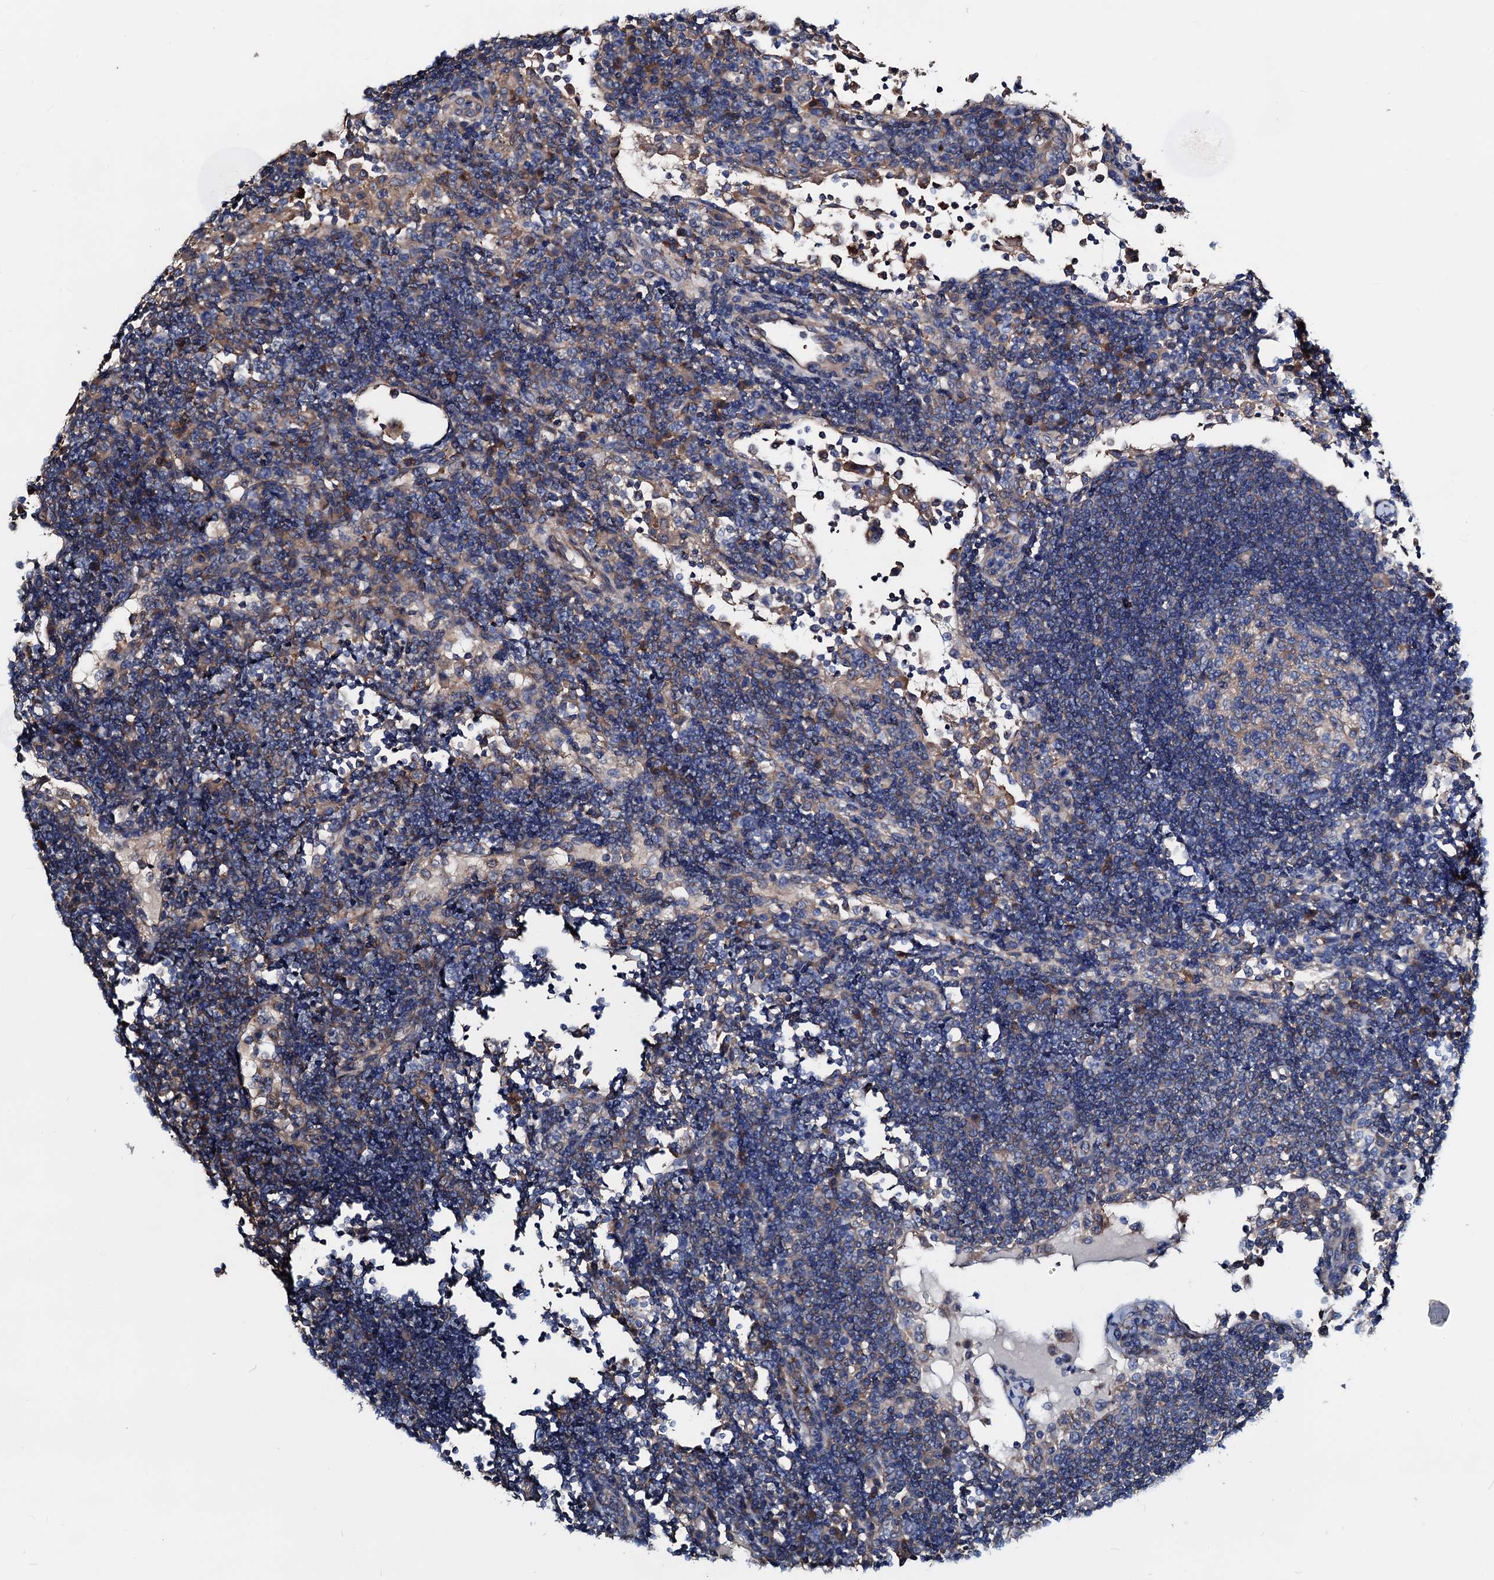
{"staining": {"intensity": "negative", "quantity": "none", "location": "none"}, "tissue": "lymph node", "cell_type": "Germinal center cells", "image_type": "normal", "snomed": [{"axis": "morphology", "description": "Normal tissue, NOS"}, {"axis": "topography", "description": "Lymph node"}], "caption": "Histopathology image shows no protein staining in germinal center cells of benign lymph node.", "gene": "GCOM1", "patient": {"sex": "female", "age": 53}}